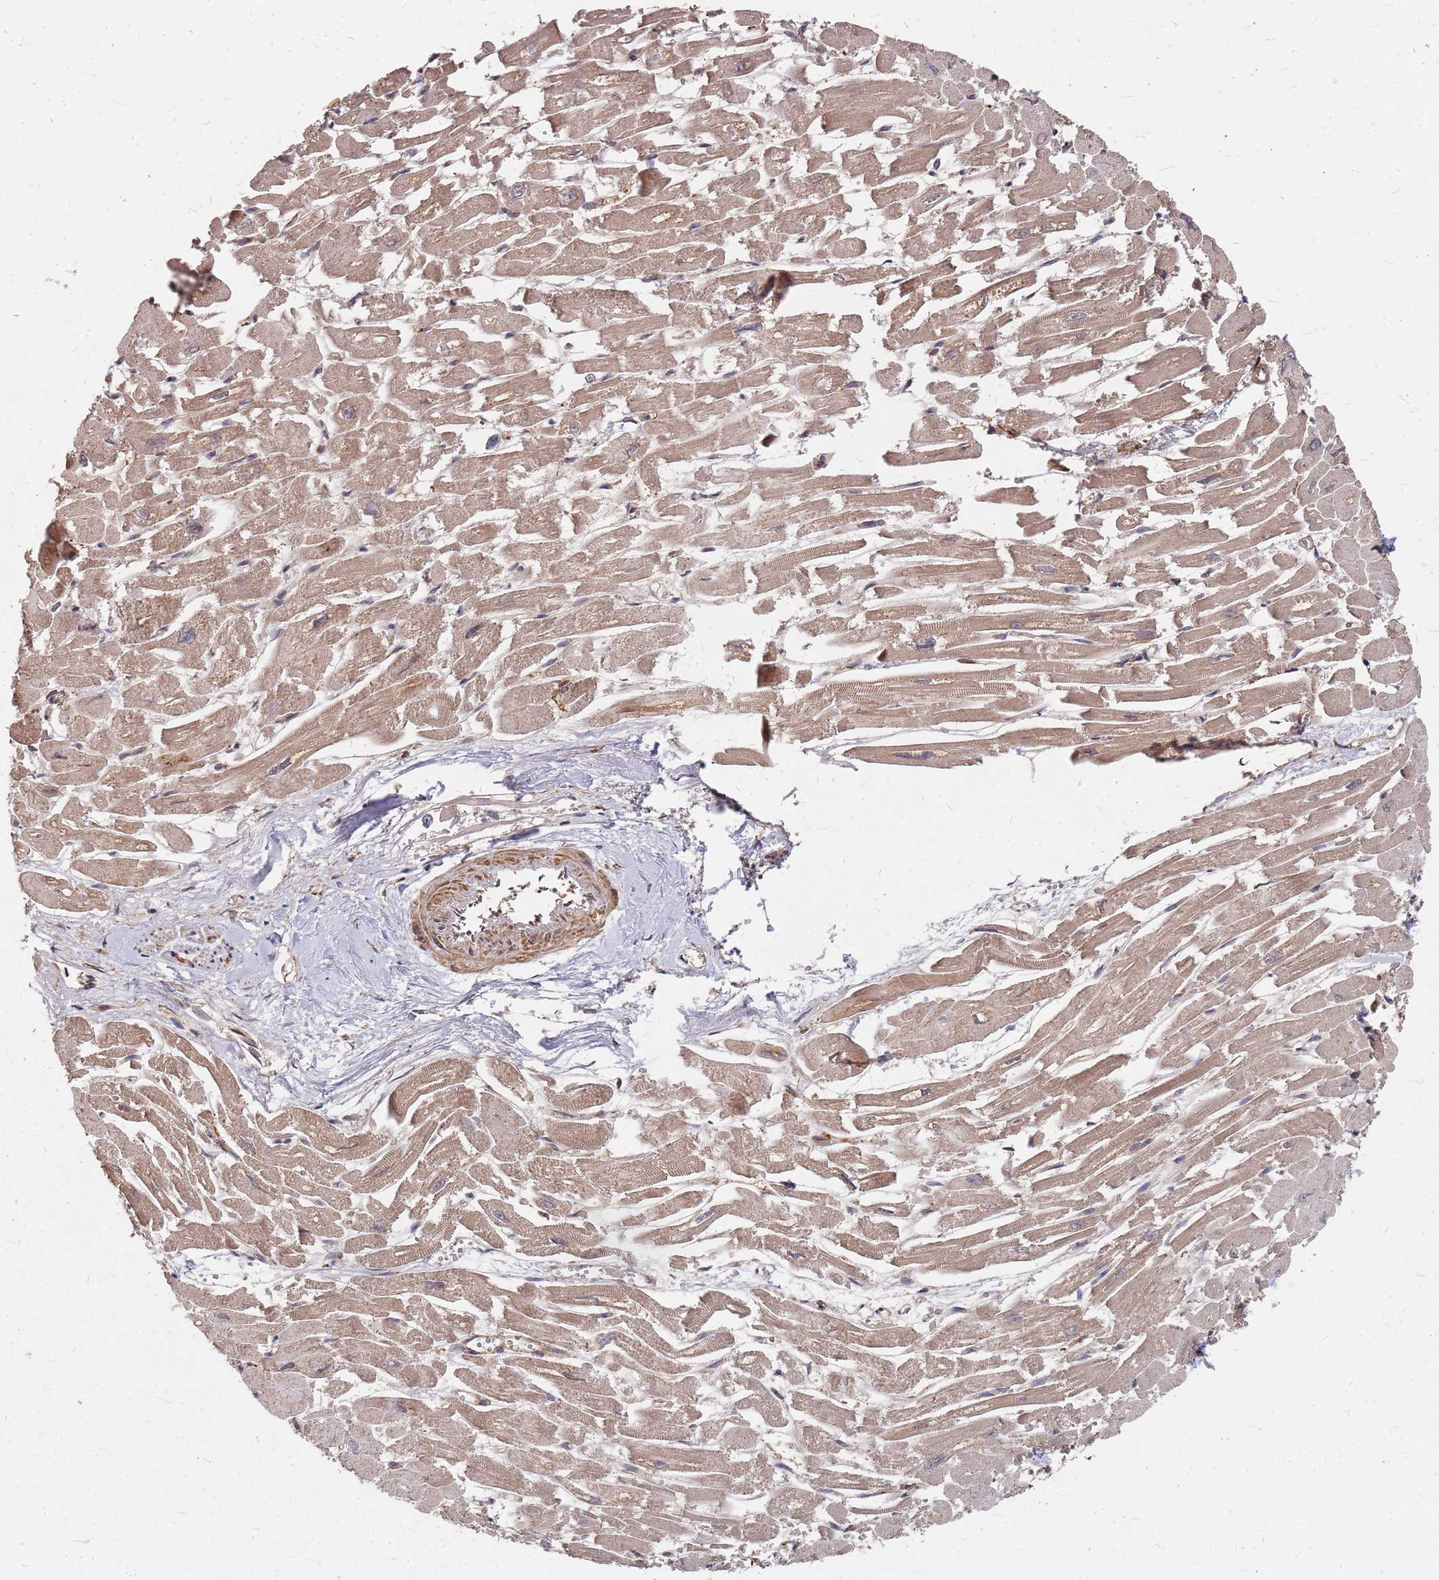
{"staining": {"intensity": "moderate", "quantity": ">75%", "location": "cytoplasmic/membranous"}, "tissue": "heart muscle", "cell_type": "Cardiomyocytes", "image_type": "normal", "snomed": [{"axis": "morphology", "description": "Normal tissue, NOS"}, {"axis": "topography", "description": "Heart"}], "caption": "High-power microscopy captured an IHC image of unremarkable heart muscle, revealing moderate cytoplasmic/membranous expression in approximately >75% of cardiomyocytes.", "gene": "TRABD", "patient": {"sex": "male", "age": 54}}